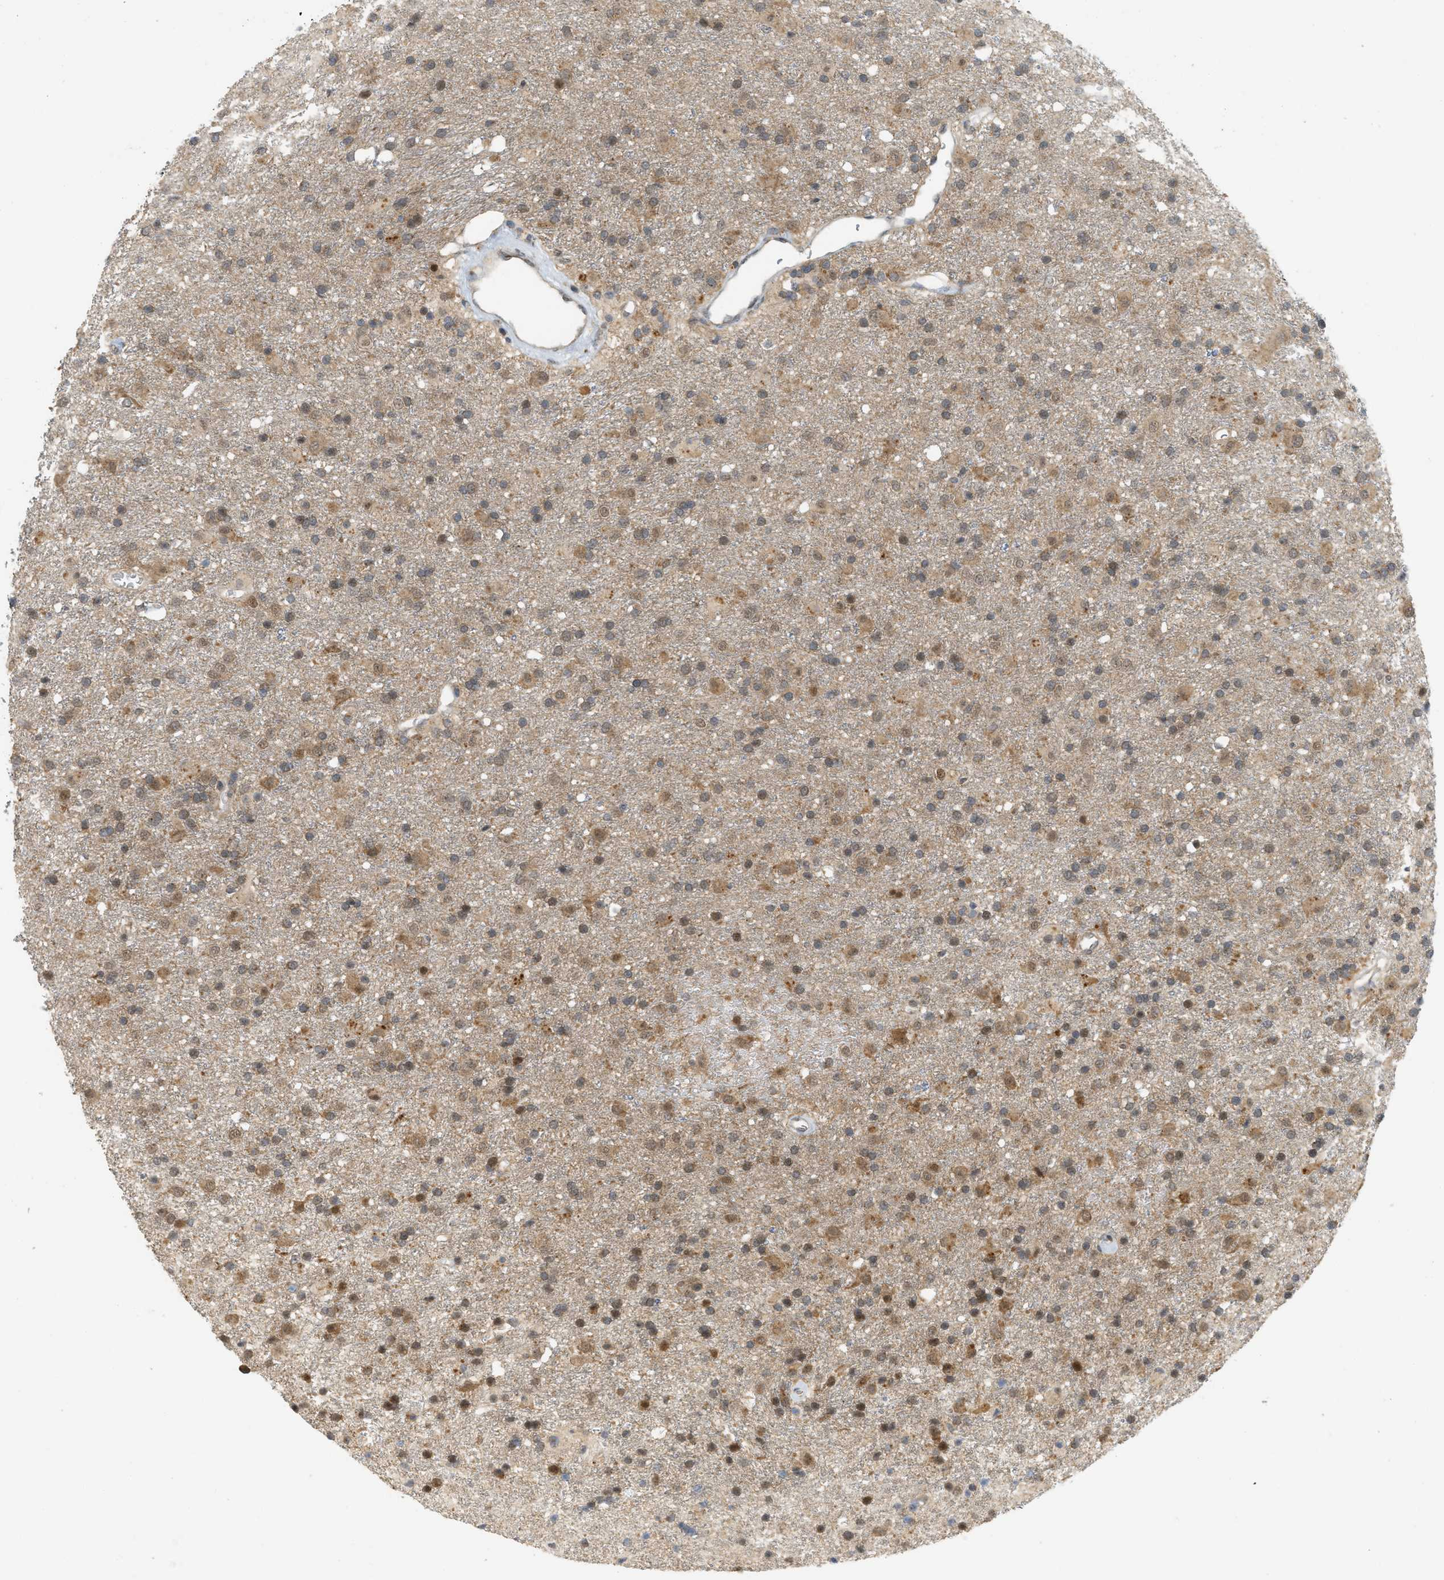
{"staining": {"intensity": "moderate", "quantity": ">75%", "location": "cytoplasmic/membranous,nuclear"}, "tissue": "glioma", "cell_type": "Tumor cells", "image_type": "cancer", "snomed": [{"axis": "morphology", "description": "Glioma, malignant, Low grade"}, {"axis": "topography", "description": "Brain"}], "caption": "Protein staining of malignant low-grade glioma tissue demonstrates moderate cytoplasmic/membranous and nuclear expression in about >75% of tumor cells.", "gene": "PRKD1", "patient": {"sex": "male", "age": 65}}